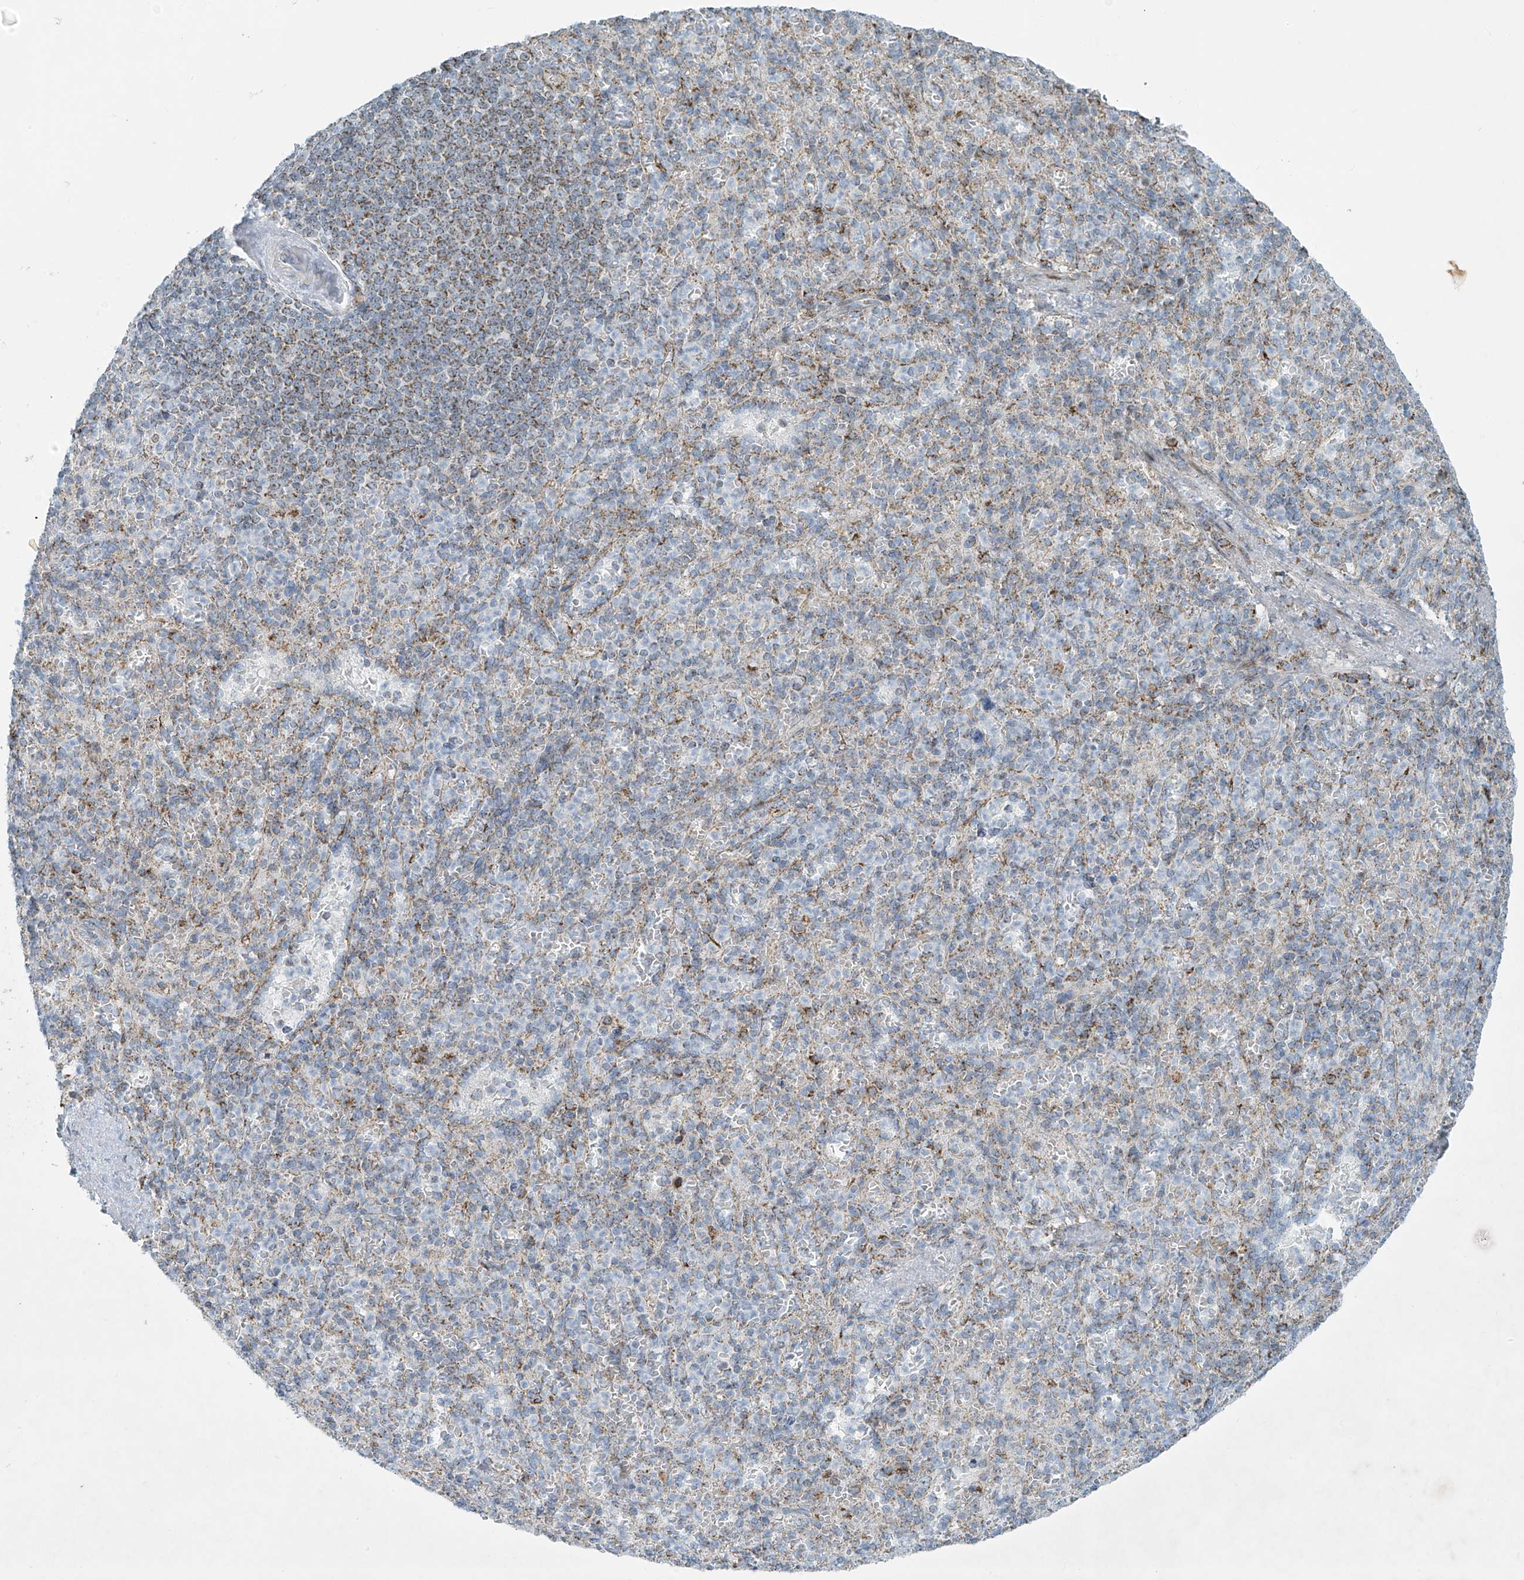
{"staining": {"intensity": "weak", "quantity": "25%-75%", "location": "cytoplasmic/membranous"}, "tissue": "spleen", "cell_type": "Cells in red pulp", "image_type": "normal", "snomed": [{"axis": "morphology", "description": "Normal tissue, NOS"}, {"axis": "topography", "description": "Spleen"}], "caption": "Benign spleen shows weak cytoplasmic/membranous positivity in approximately 25%-75% of cells in red pulp, visualized by immunohistochemistry. (DAB (3,3'-diaminobenzidine) IHC, brown staining for protein, blue staining for nuclei).", "gene": "SMDT1", "patient": {"sex": "female", "age": 74}}